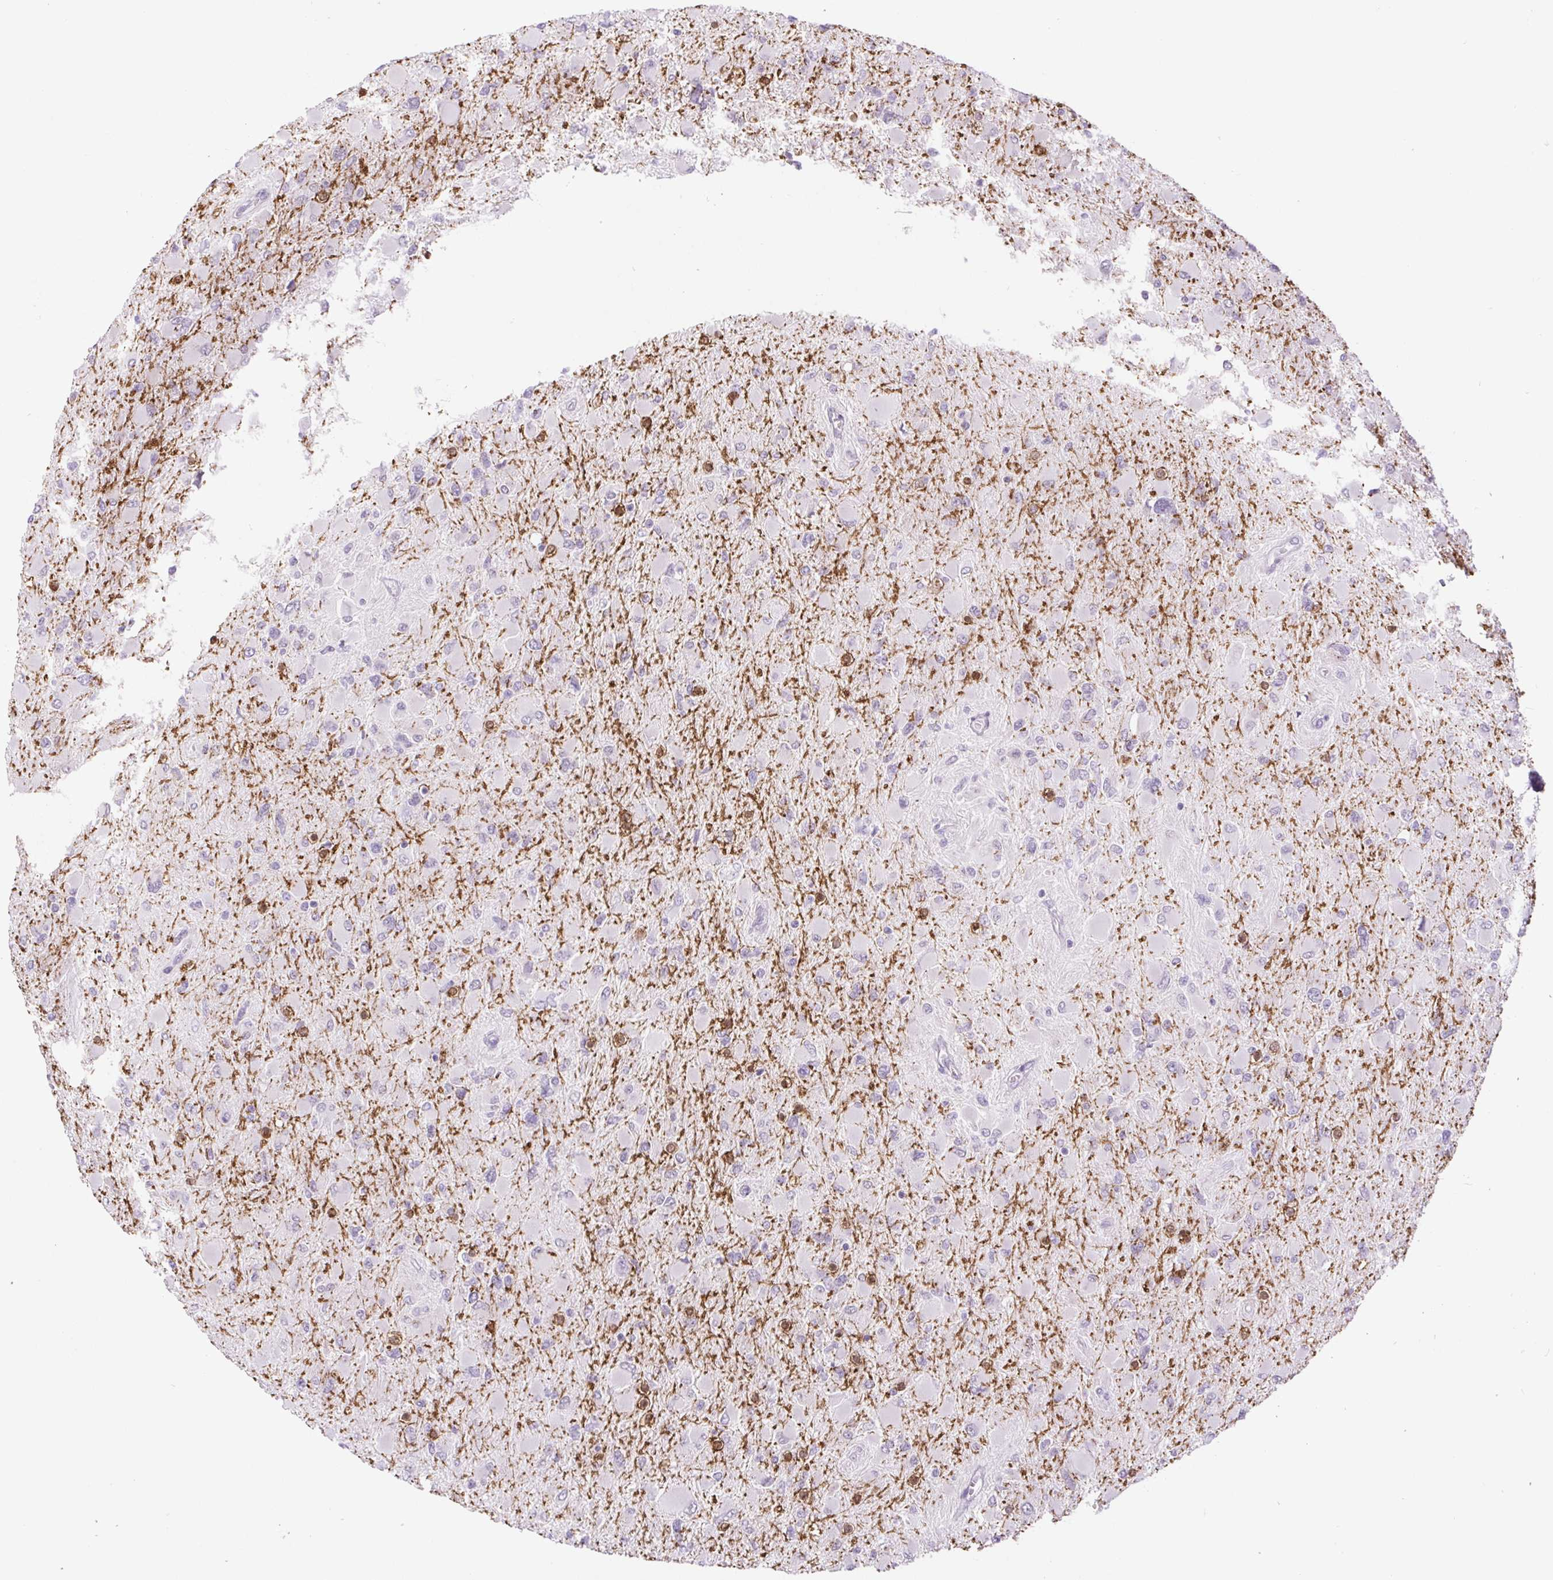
{"staining": {"intensity": "moderate", "quantity": "<25%", "location": "cytoplasmic/membranous,nuclear"}, "tissue": "glioma", "cell_type": "Tumor cells", "image_type": "cancer", "snomed": [{"axis": "morphology", "description": "Glioma, malignant, High grade"}, {"axis": "topography", "description": "Cerebral cortex"}], "caption": "DAB (3,3'-diaminobenzidine) immunohistochemical staining of glioma reveals moderate cytoplasmic/membranous and nuclear protein expression in about <25% of tumor cells.", "gene": "BCAS1", "patient": {"sex": "female", "age": 36}}